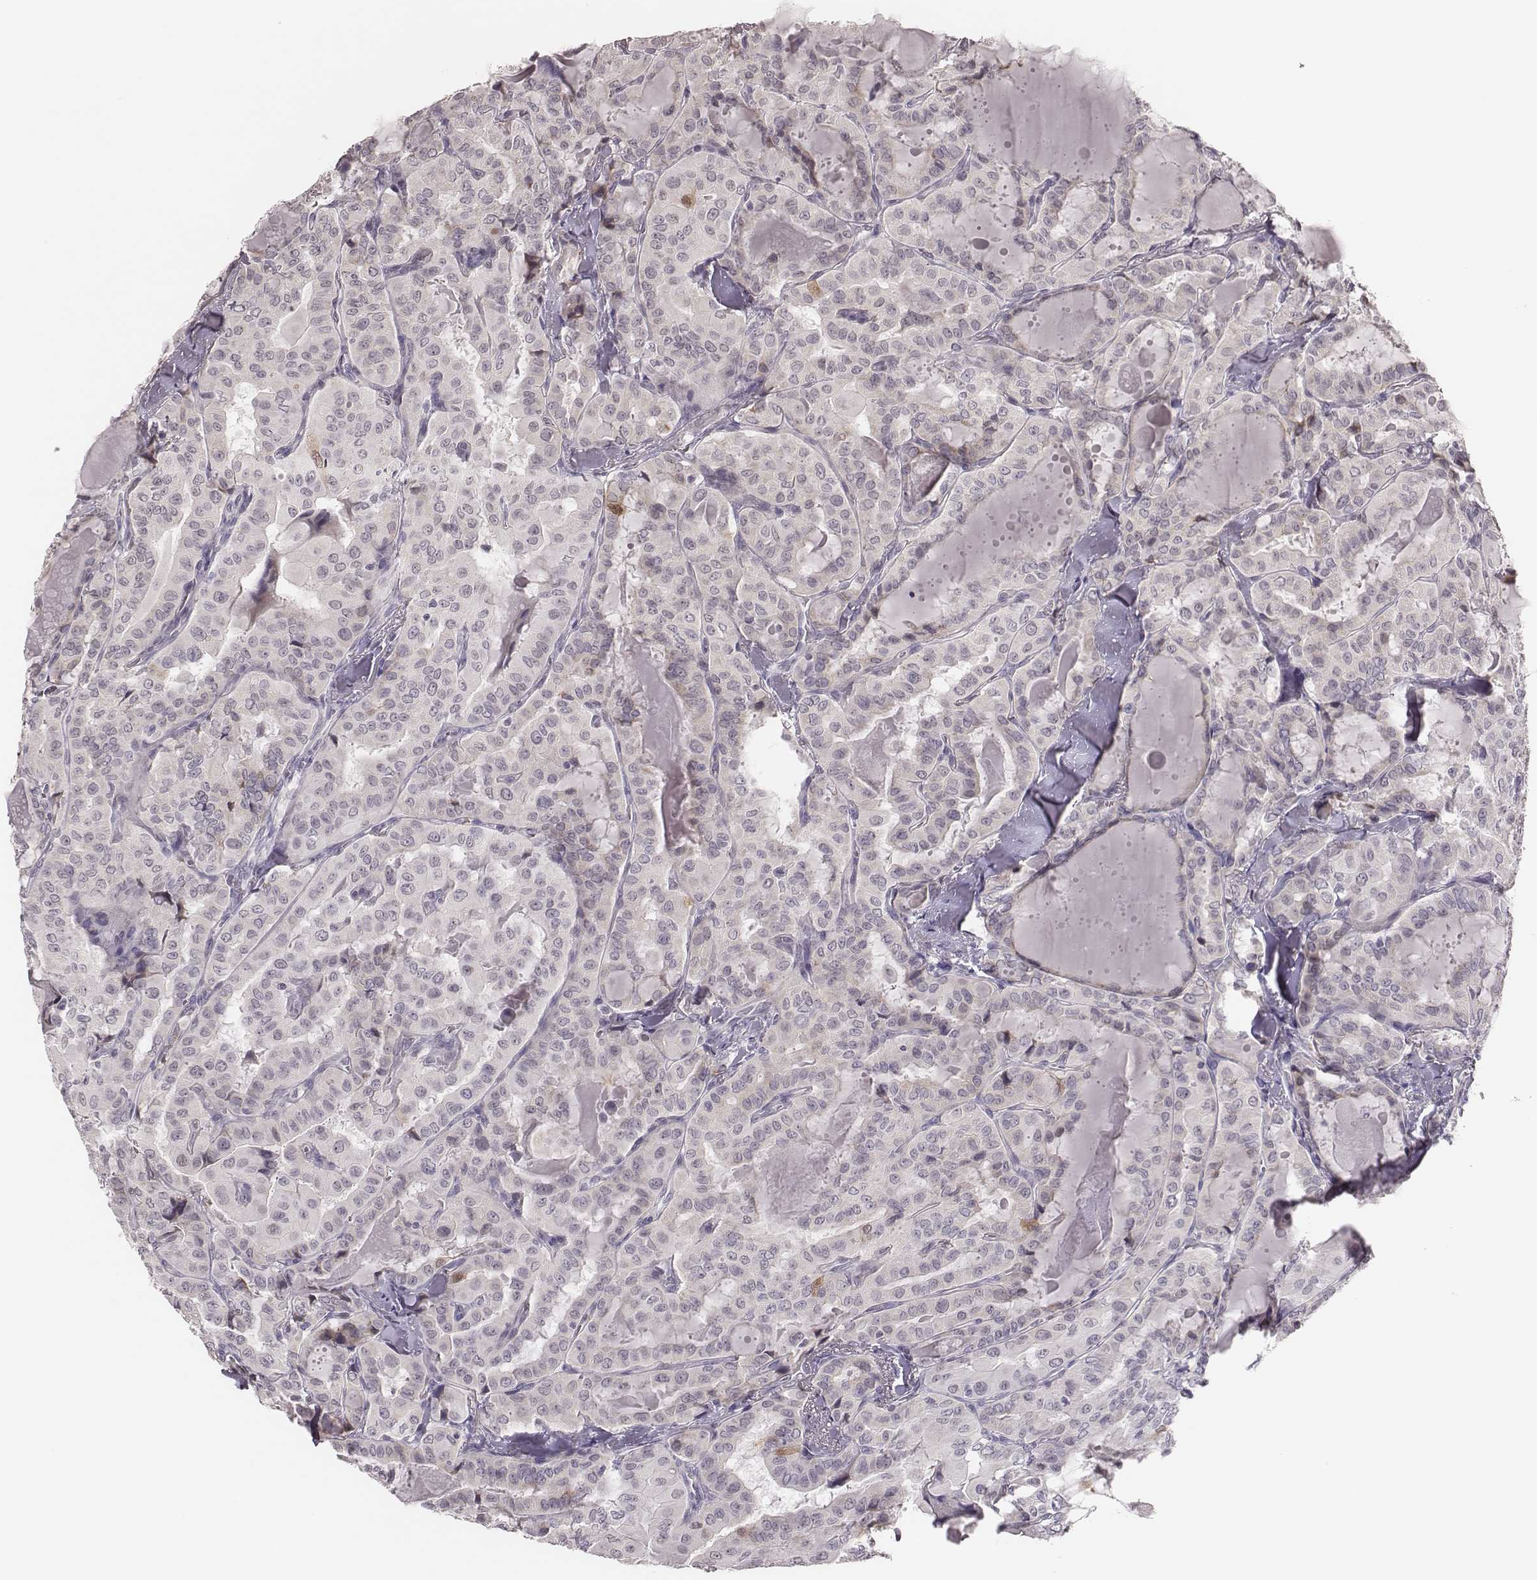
{"staining": {"intensity": "negative", "quantity": "none", "location": "none"}, "tissue": "thyroid cancer", "cell_type": "Tumor cells", "image_type": "cancer", "snomed": [{"axis": "morphology", "description": "Papillary adenocarcinoma, NOS"}, {"axis": "topography", "description": "Thyroid gland"}], "caption": "This is a photomicrograph of immunohistochemistry staining of thyroid cancer (papillary adenocarcinoma), which shows no staining in tumor cells.", "gene": "PBK", "patient": {"sex": "female", "age": 41}}